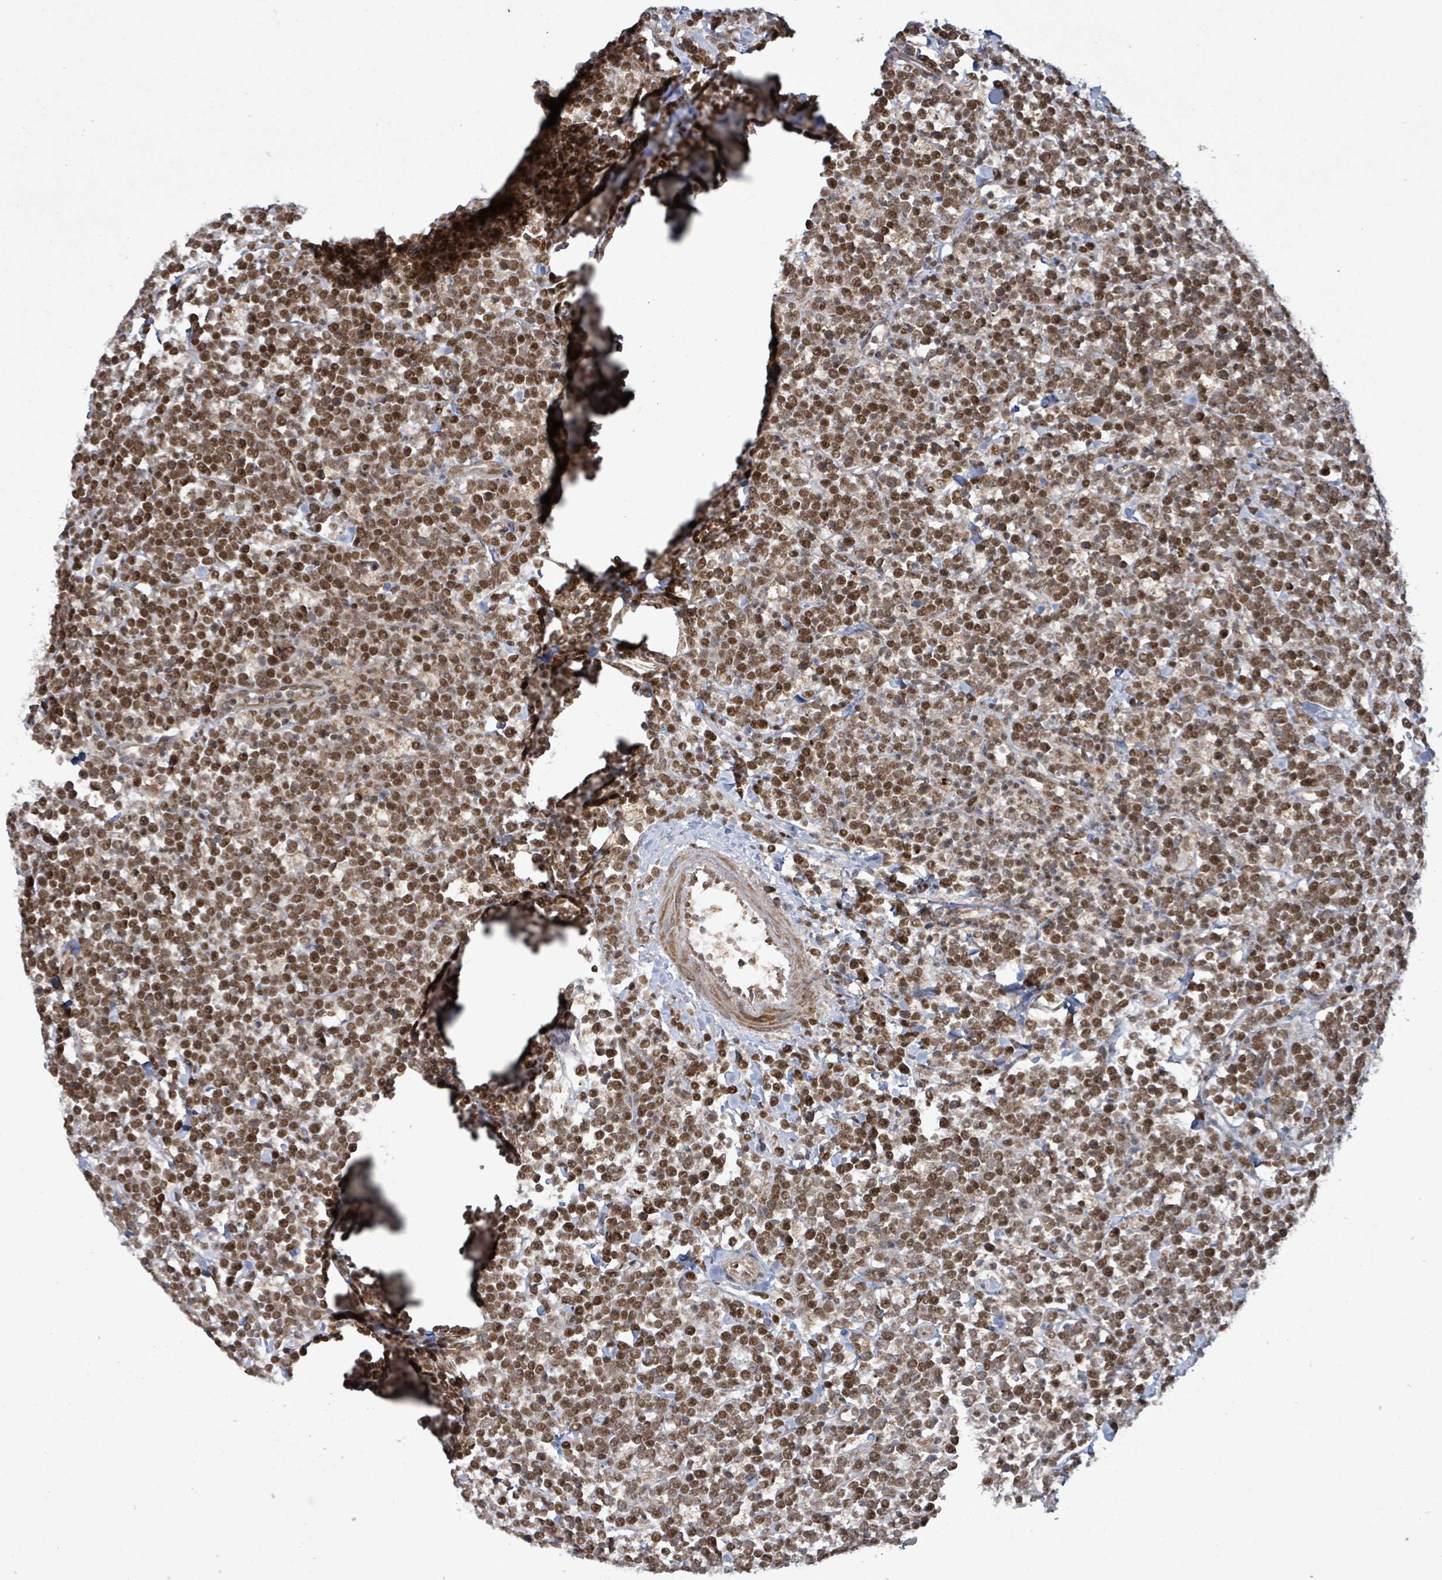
{"staining": {"intensity": "moderate", "quantity": ">75%", "location": "nuclear"}, "tissue": "lymphoma", "cell_type": "Tumor cells", "image_type": "cancer", "snomed": [{"axis": "morphology", "description": "Malignant lymphoma, non-Hodgkin's type, High grade"}, {"axis": "topography", "description": "Small intestine"}, {"axis": "topography", "description": "Colon"}], "caption": "Protein staining reveals moderate nuclear expression in approximately >75% of tumor cells in high-grade malignant lymphoma, non-Hodgkin's type.", "gene": "PATZ1", "patient": {"sex": "male", "age": 8}}